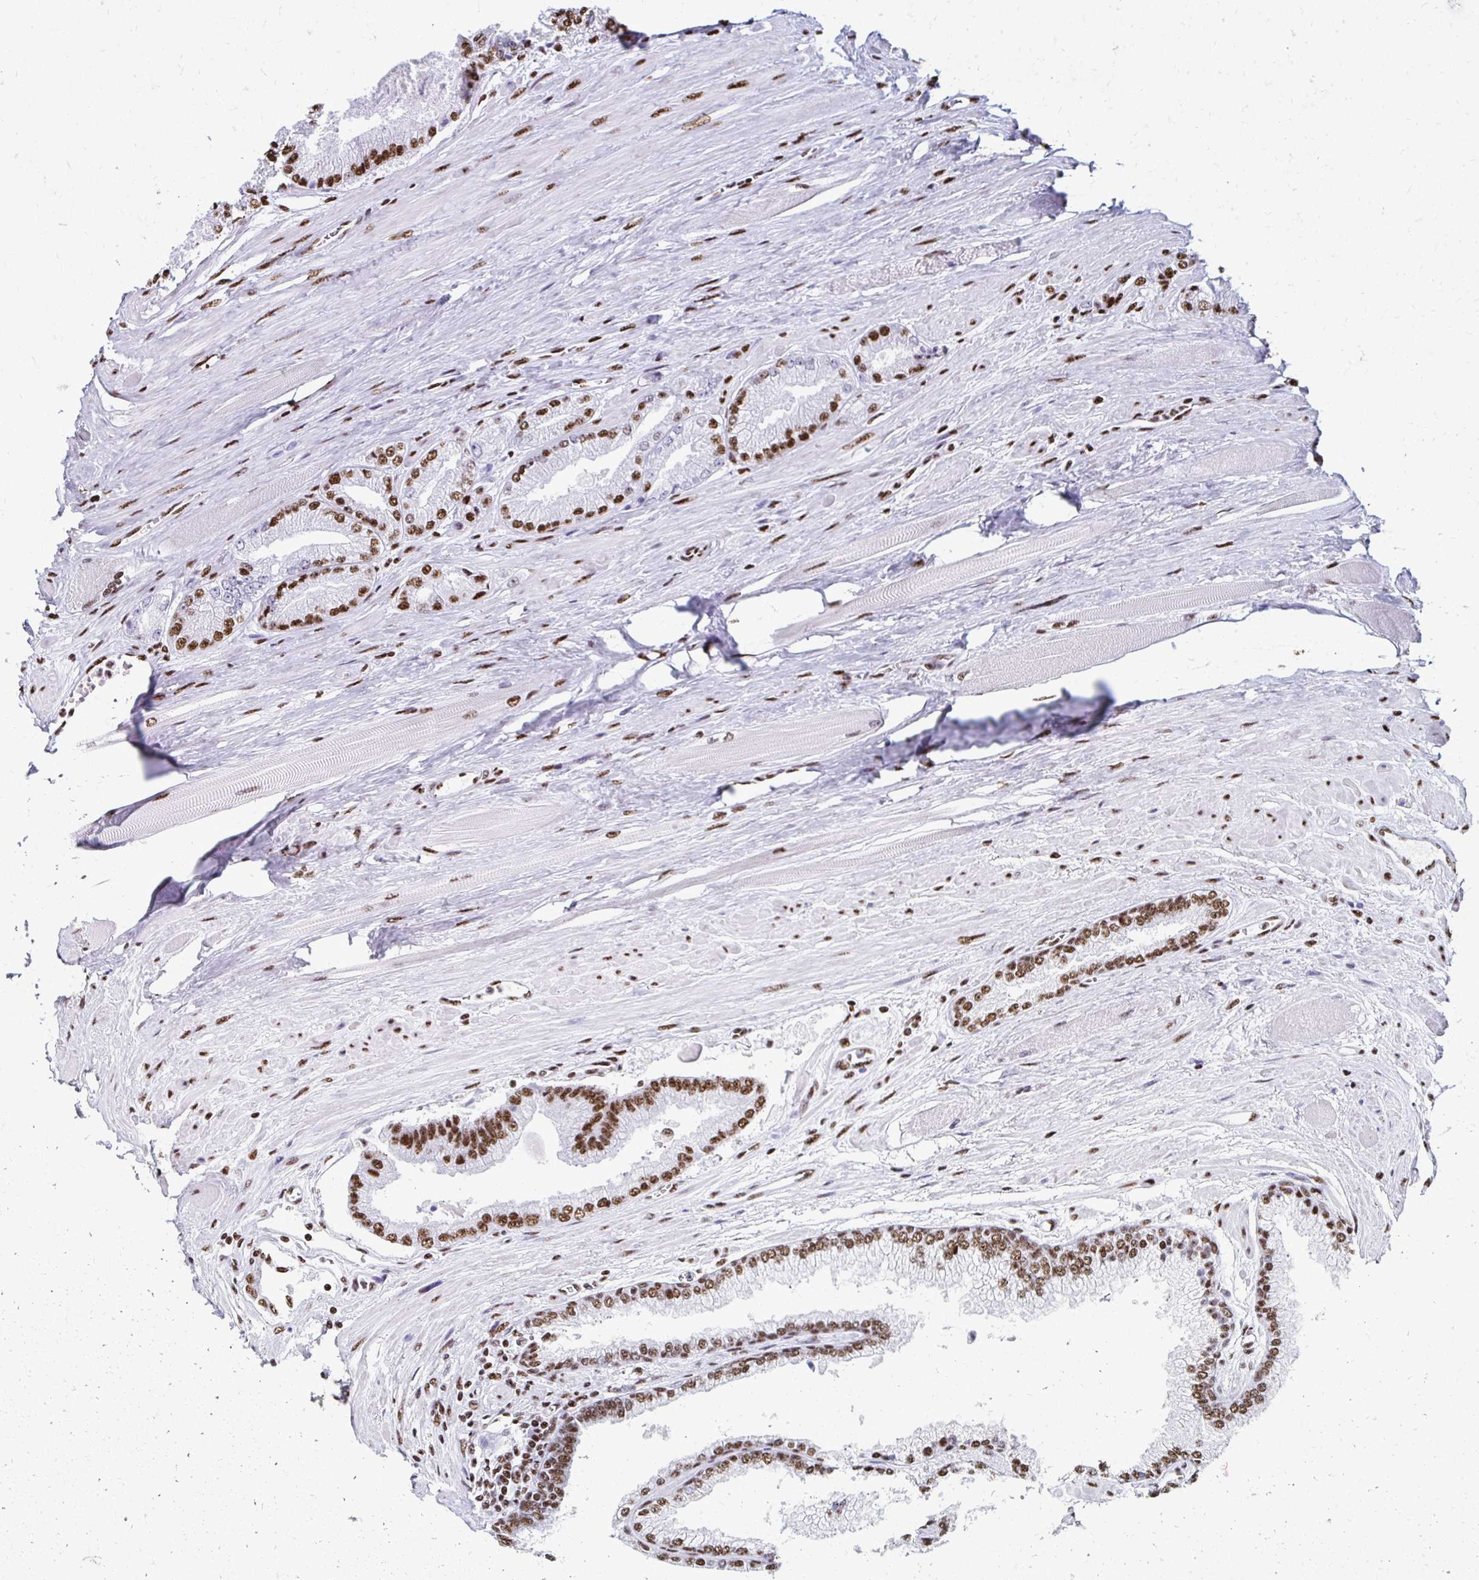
{"staining": {"intensity": "strong", "quantity": ">75%", "location": "nuclear"}, "tissue": "prostate cancer", "cell_type": "Tumor cells", "image_type": "cancer", "snomed": [{"axis": "morphology", "description": "Adenocarcinoma, Low grade"}, {"axis": "topography", "description": "Prostate"}], "caption": "Human prostate adenocarcinoma (low-grade) stained with a brown dye exhibits strong nuclear positive expression in about >75% of tumor cells.", "gene": "NONO", "patient": {"sex": "male", "age": 67}}